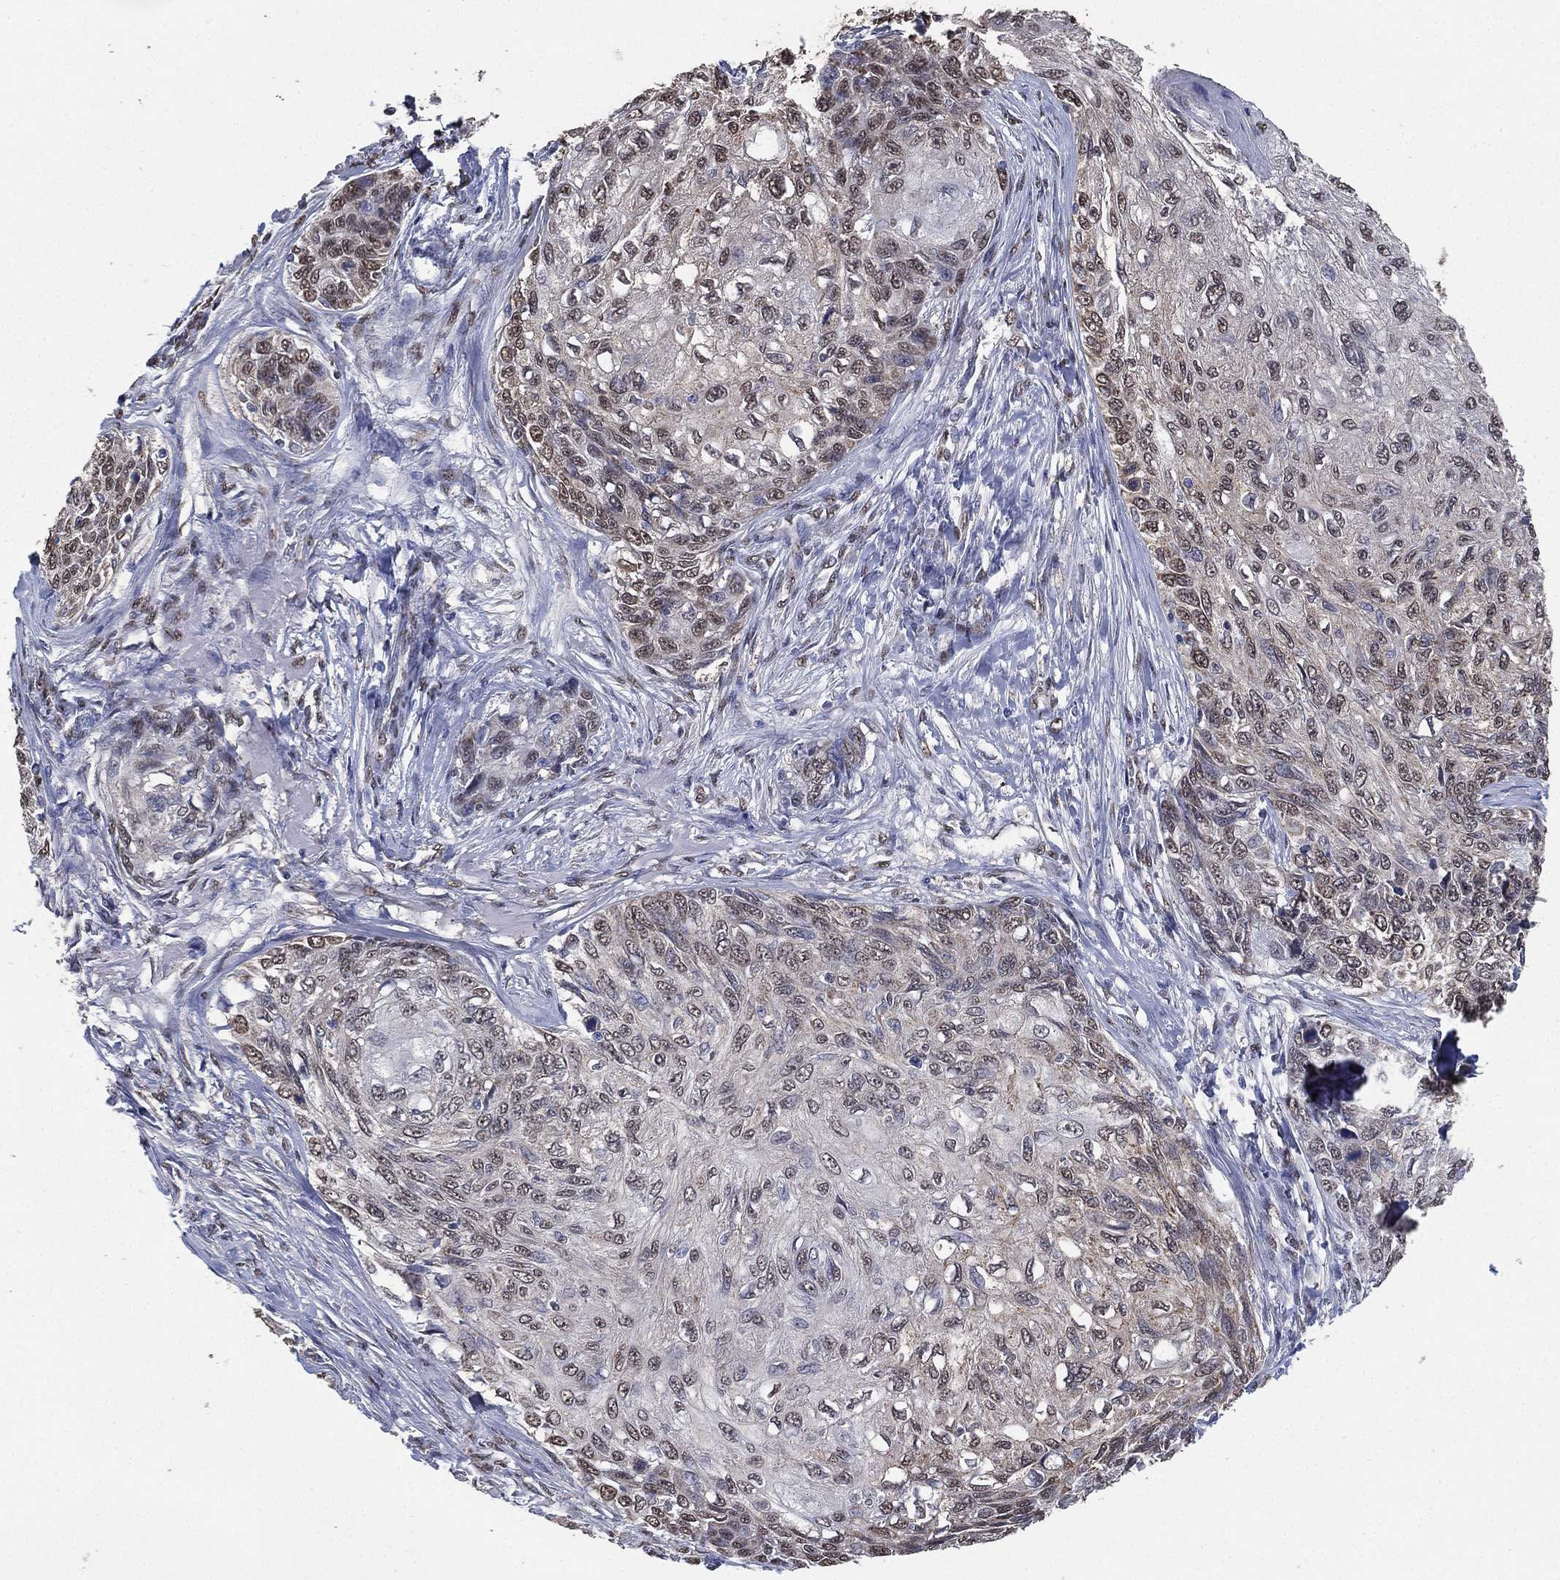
{"staining": {"intensity": "weak", "quantity": "<25%", "location": "cytoplasmic/membranous"}, "tissue": "skin cancer", "cell_type": "Tumor cells", "image_type": "cancer", "snomed": [{"axis": "morphology", "description": "Squamous cell carcinoma, NOS"}, {"axis": "topography", "description": "Skin"}], "caption": "Photomicrograph shows no significant protein staining in tumor cells of skin cancer.", "gene": "ALDH7A1", "patient": {"sex": "male", "age": 92}}